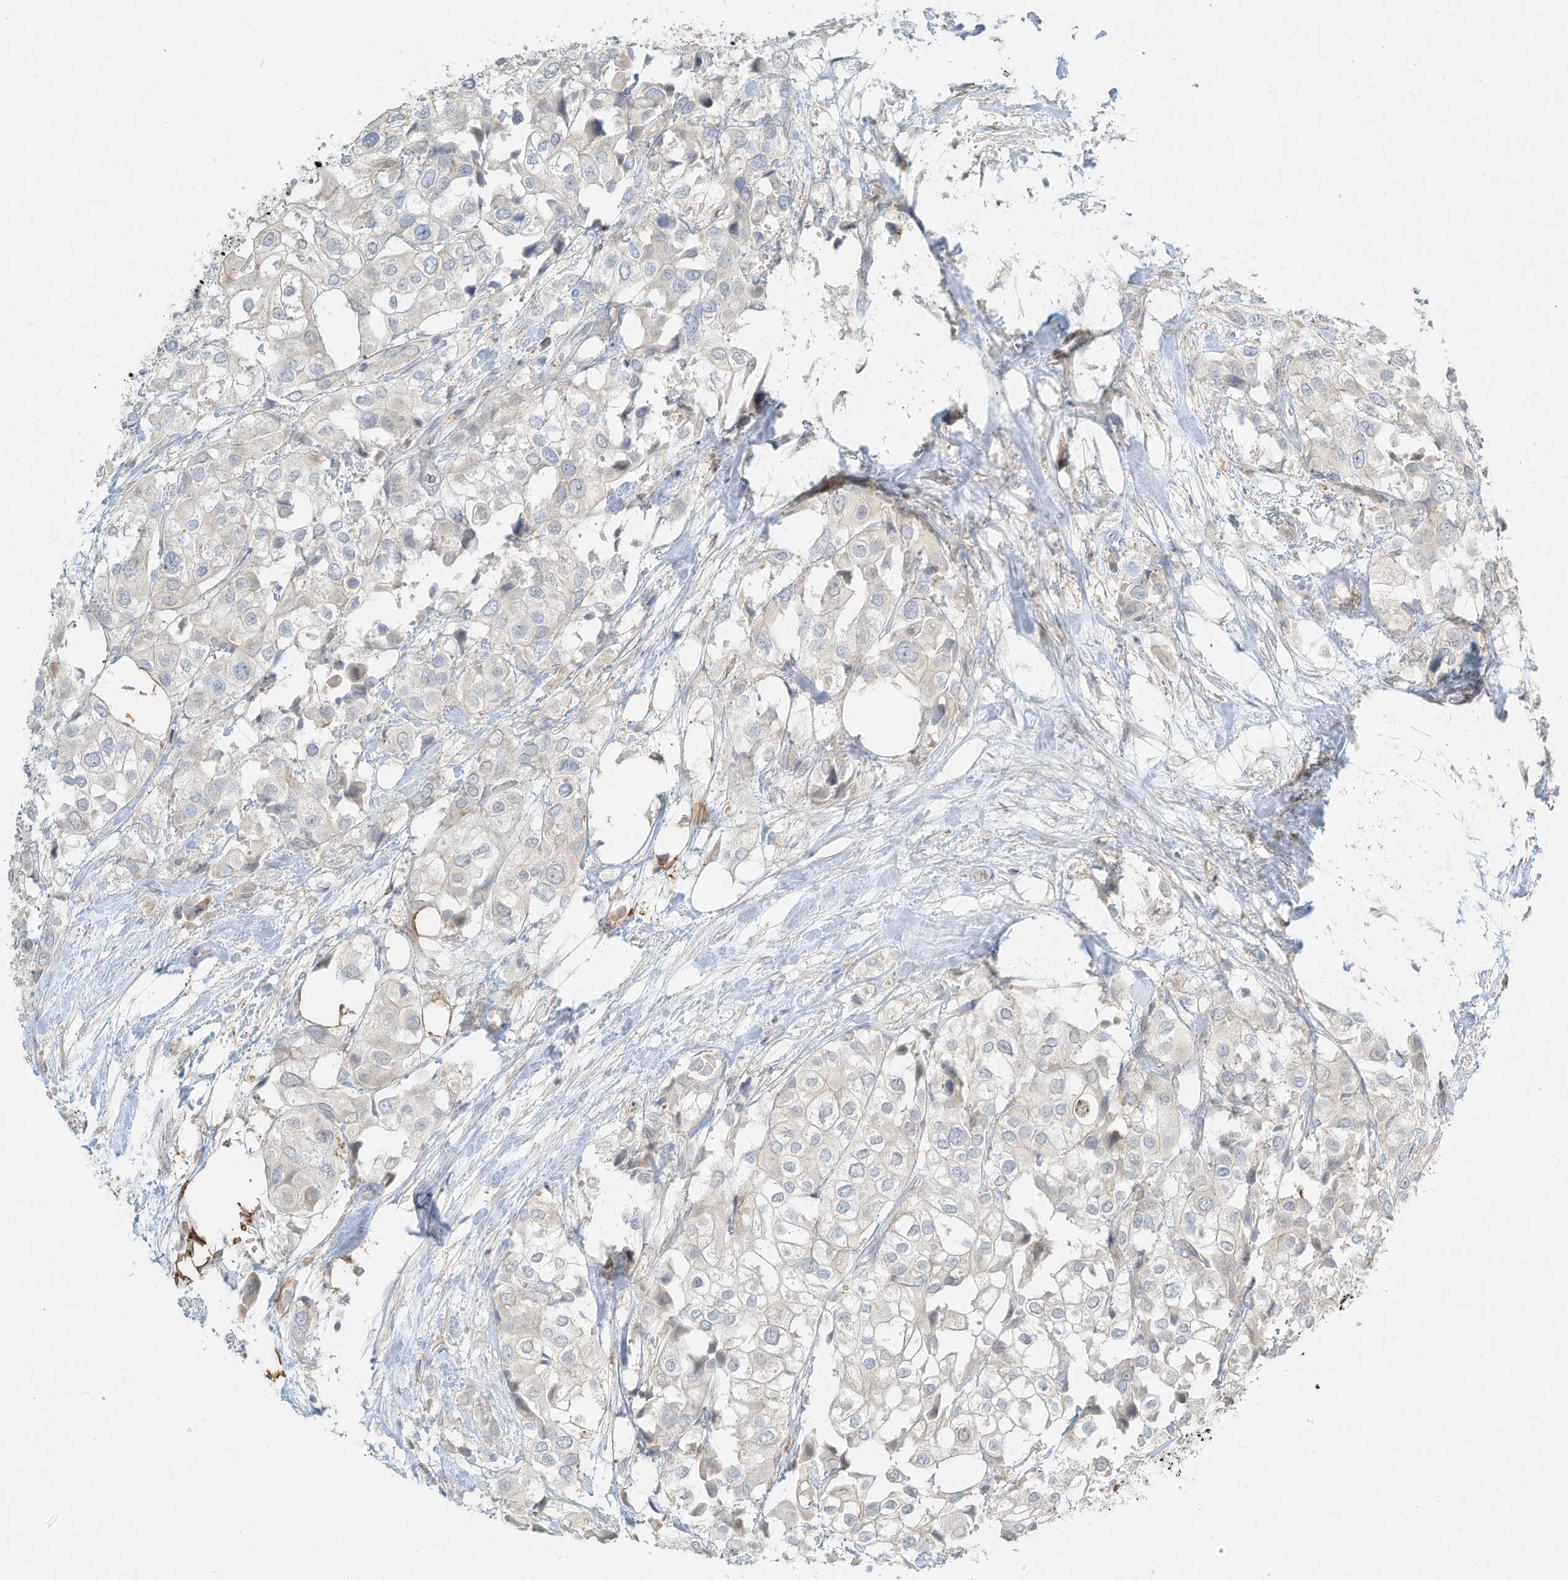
{"staining": {"intensity": "negative", "quantity": "none", "location": "none"}, "tissue": "urothelial cancer", "cell_type": "Tumor cells", "image_type": "cancer", "snomed": [{"axis": "morphology", "description": "Urothelial carcinoma, High grade"}, {"axis": "topography", "description": "Urinary bladder"}], "caption": "IHC of urothelial carcinoma (high-grade) displays no positivity in tumor cells.", "gene": "OFD1", "patient": {"sex": "male", "age": 64}}